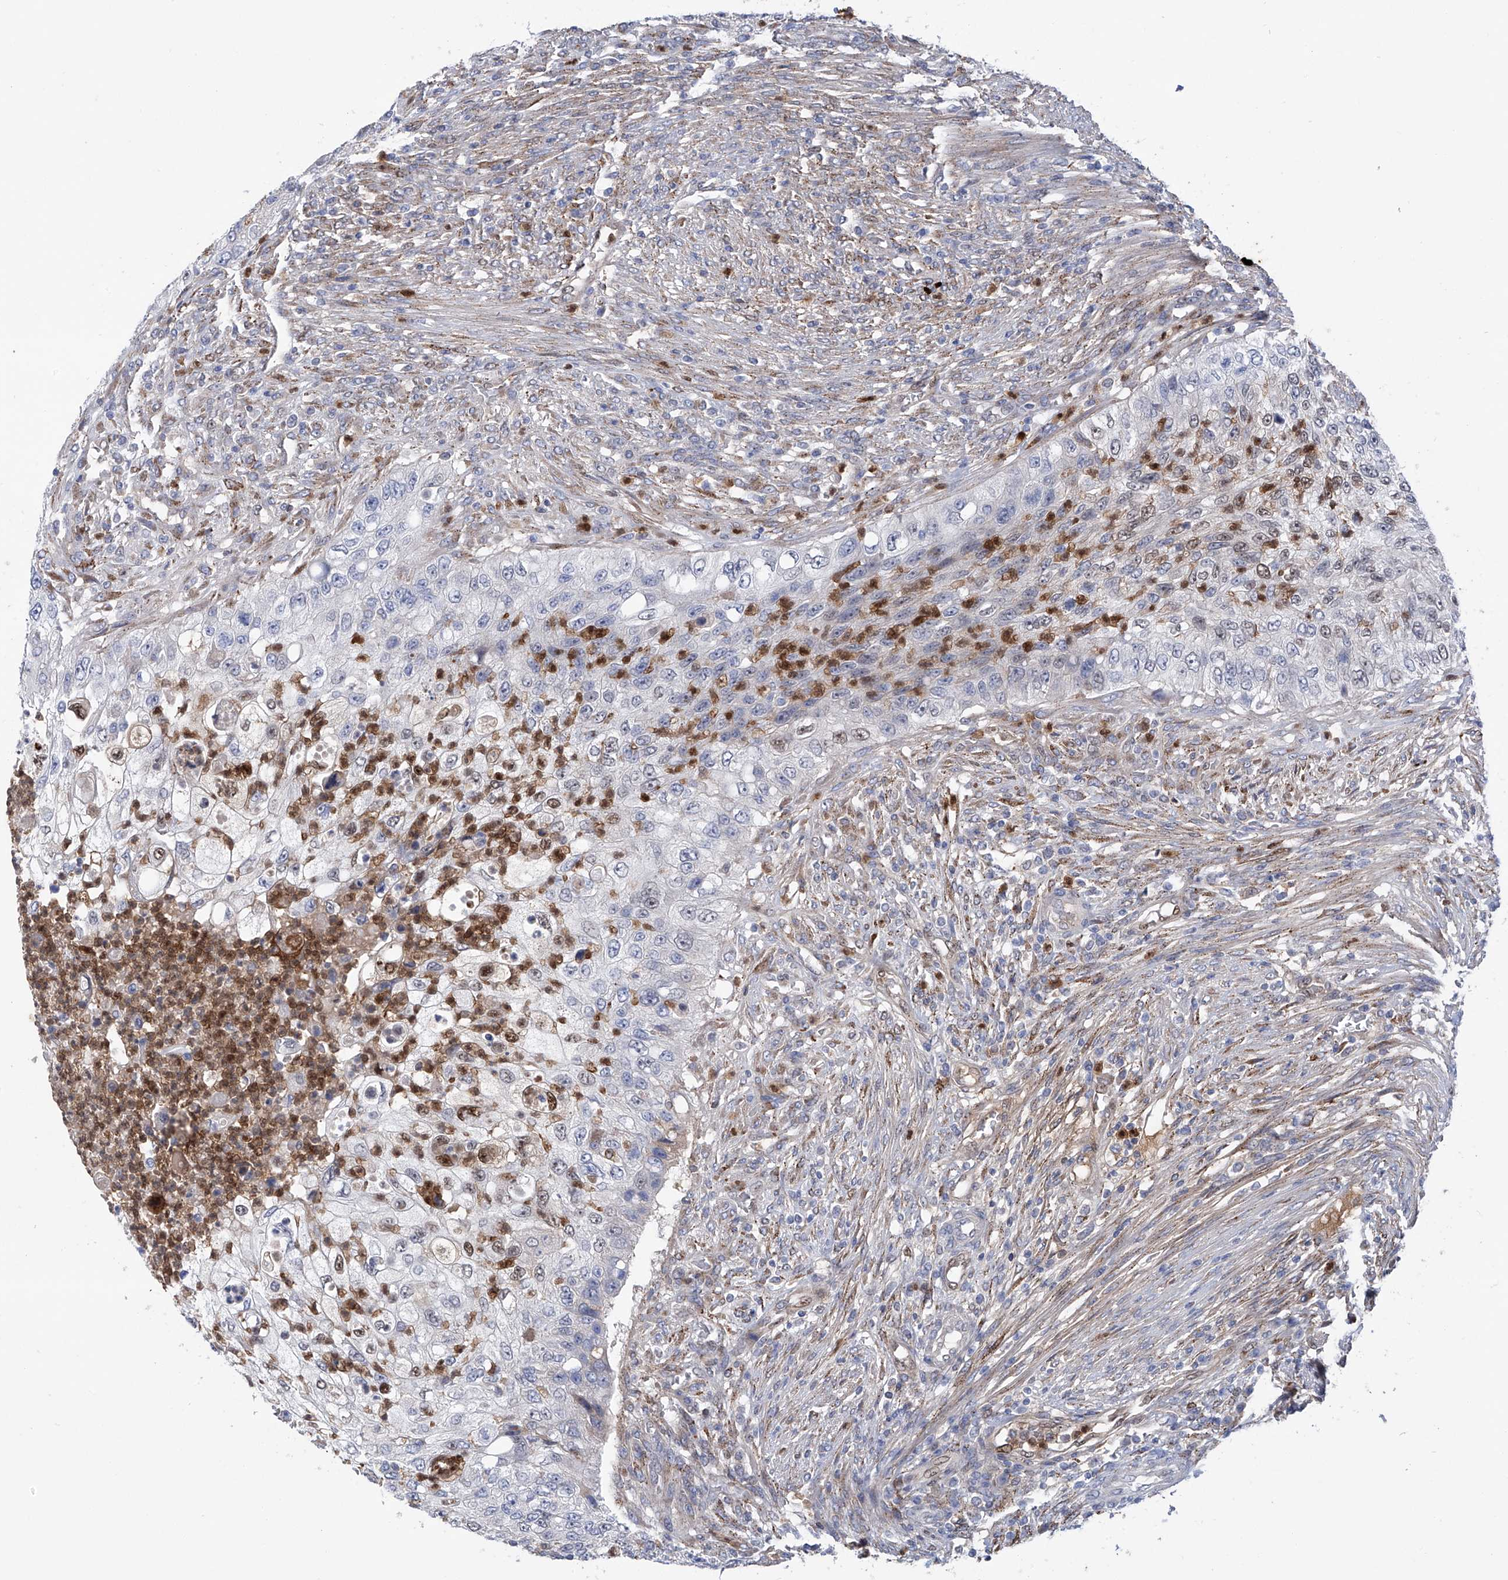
{"staining": {"intensity": "moderate", "quantity": "<25%", "location": "nuclear"}, "tissue": "urothelial cancer", "cell_type": "Tumor cells", "image_type": "cancer", "snomed": [{"axis": "morphology", "description": "Urothelial carcinoma, High grade"}, {"axis": "topography", "description": "Urinary bladder"}], "caption": "Immunohistochemistry of urothelial cancer reveals low levels of moderate nuclear positivity in approximately <25% of tumor cells.", "gene": "PHF20", "patient": {"sex": "female", "age": 60}}